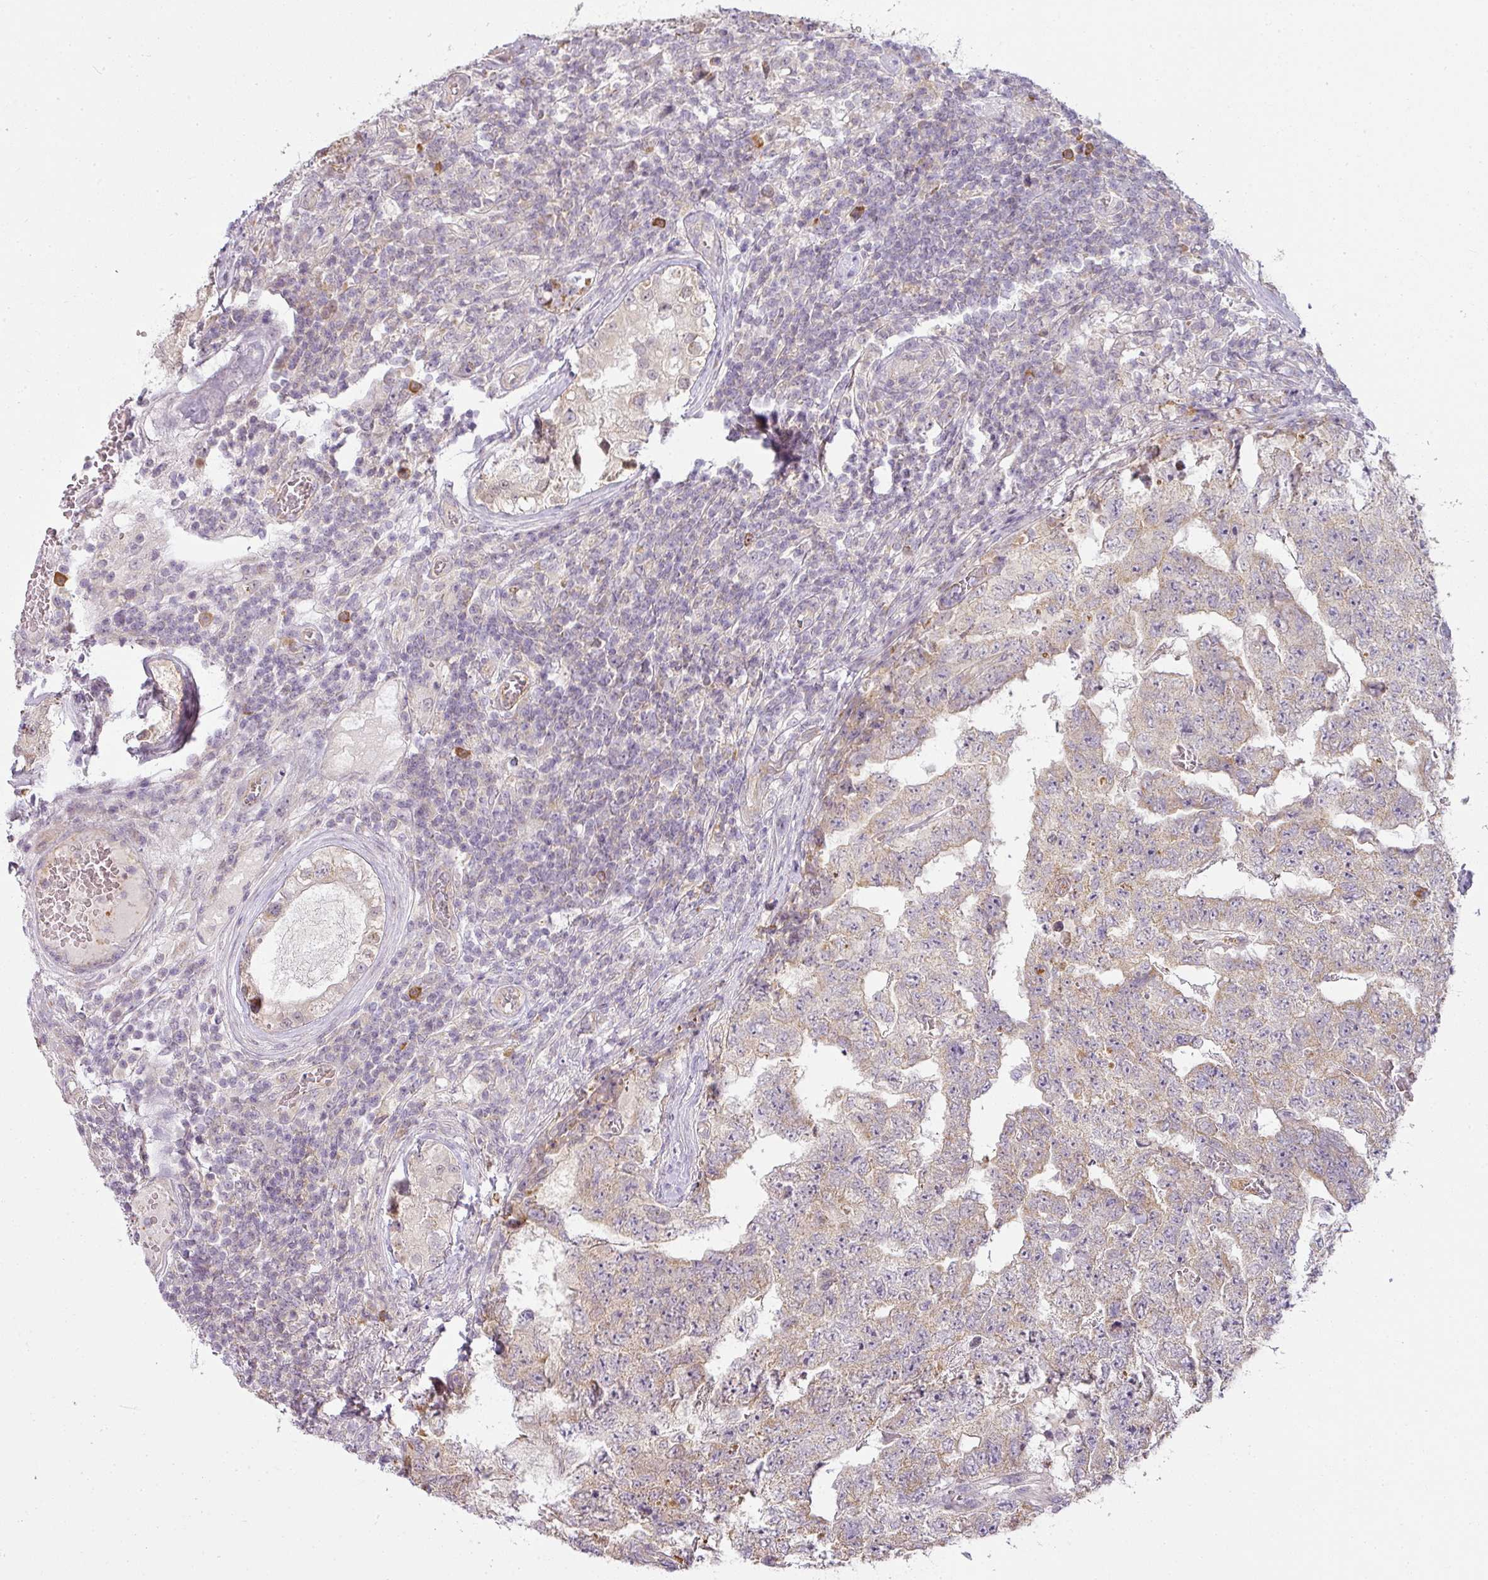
{"staining": {"intensity": "weak", "quantity": "<25%", "location": "cytoplasmic/membranous"}, "tissue": "testis cancer", "cell_type": "Tumor cells", "image_type": "cancer", "snomed": [{"axis": "morphology", "description": "Carcinoma, Embryonal, NOS"}, {"axis": "topography", "description": "Testis"}], "caption": "Embryonal carcinoma (testis) was stained to show a protein in brown. There is no significant expression in tumor cells. Nuclei are stained in blue.", "gene": "LY75", "patient": {"sex": "male", "age": 25}}